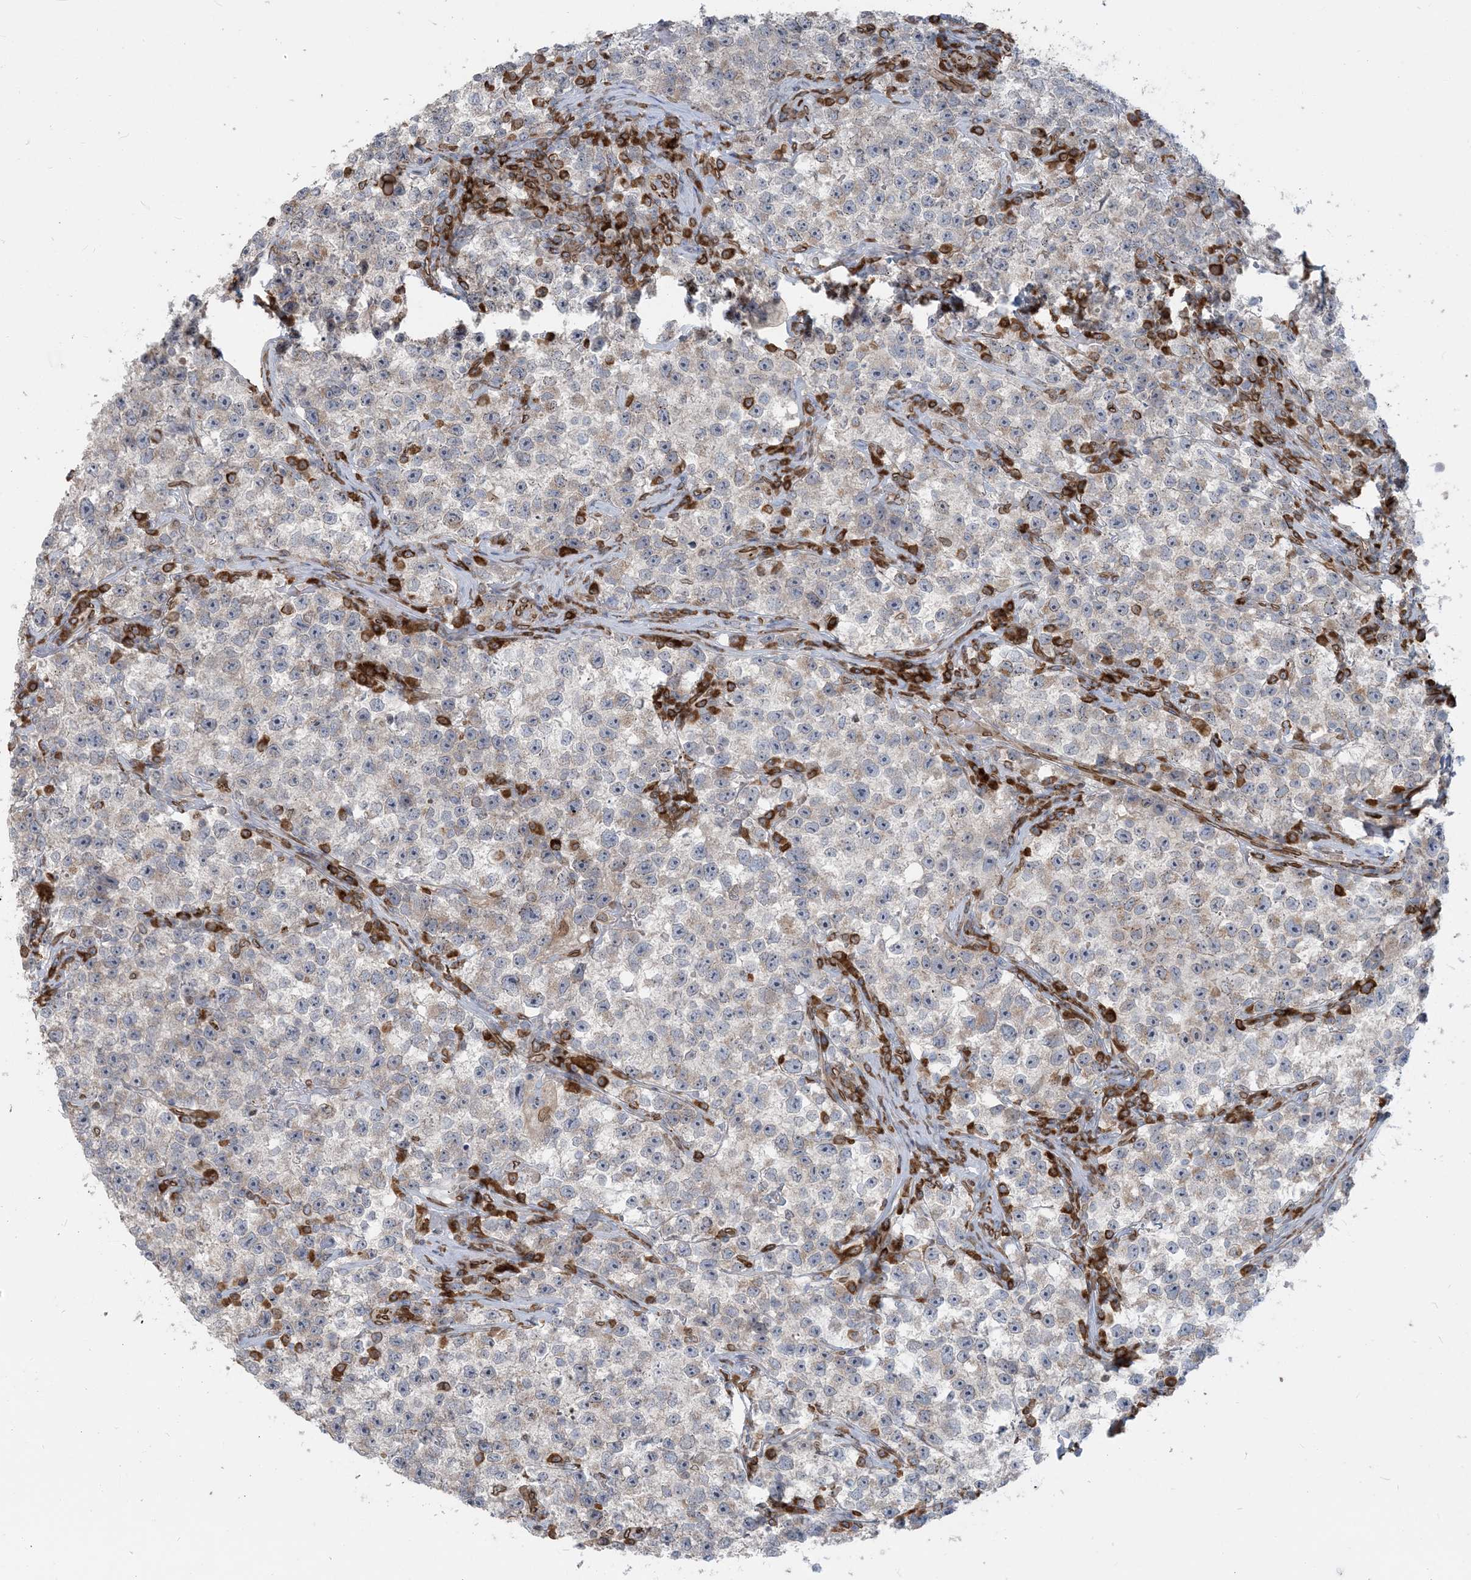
{"staining": {"intensity": "negative", "quantity": "none", "location": "none"}, "tissue": "testis cancer", "cell_type": "Tumor cells", "image_type": "cancer", "snomed": [{"axis": "morphology", "description": "Seminoma, NOS"}, {"axis": "topography", "description": "Testis"}], "caption": "Immunohistochemistry of human testis seminoma exhibits no positivity in tumor cells.", "gene": "WWP1", "patient": {"sex": "male", "age": 22}}